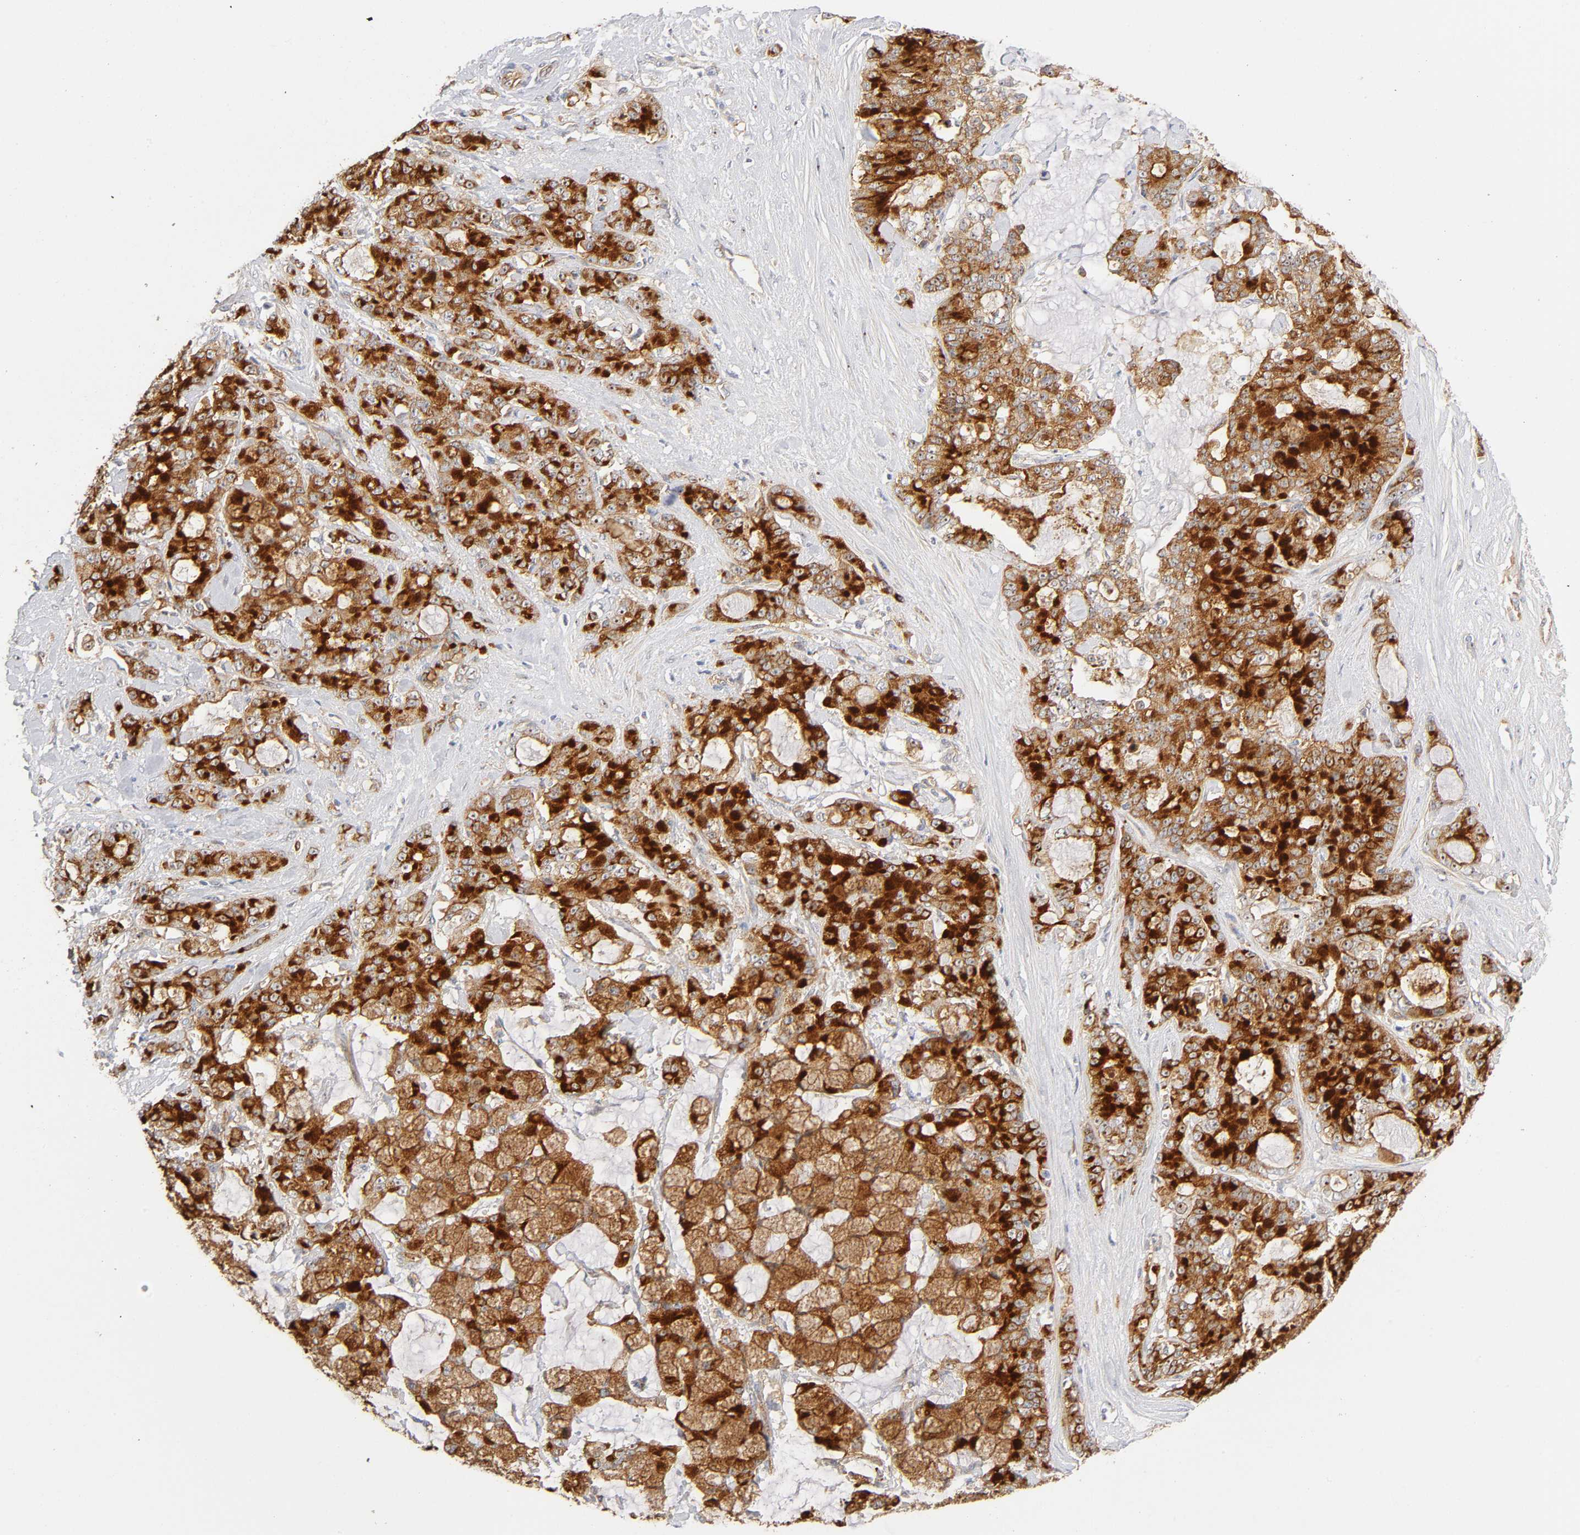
{"staining": {"intensity": "strong", "quantity": ">75%", "location": "cytoplasmic/membranous,nuclear"}, "tissue": "pancreatic cancer", "cell_type": "Tumor cells", "image_type": "cancer", "snomed": [{"axis": "morphology", "description": "Adenocarcinoma, NOS"}, {"axis": "topography", "description": "Pancreas"}], "caption": "Immunohistochemistry micrograph of neoplastic tissue: pancreatic cancer stained using IHC shows high levels of strong protein expression localized specifically in the cytoplasmic/membranous and nuclear of tumor cells, appearing as a cytoplasmic/membranous and nuclear brown color.", "gene": "PLD1", "patient": {"sex": "female", "age": 73}}